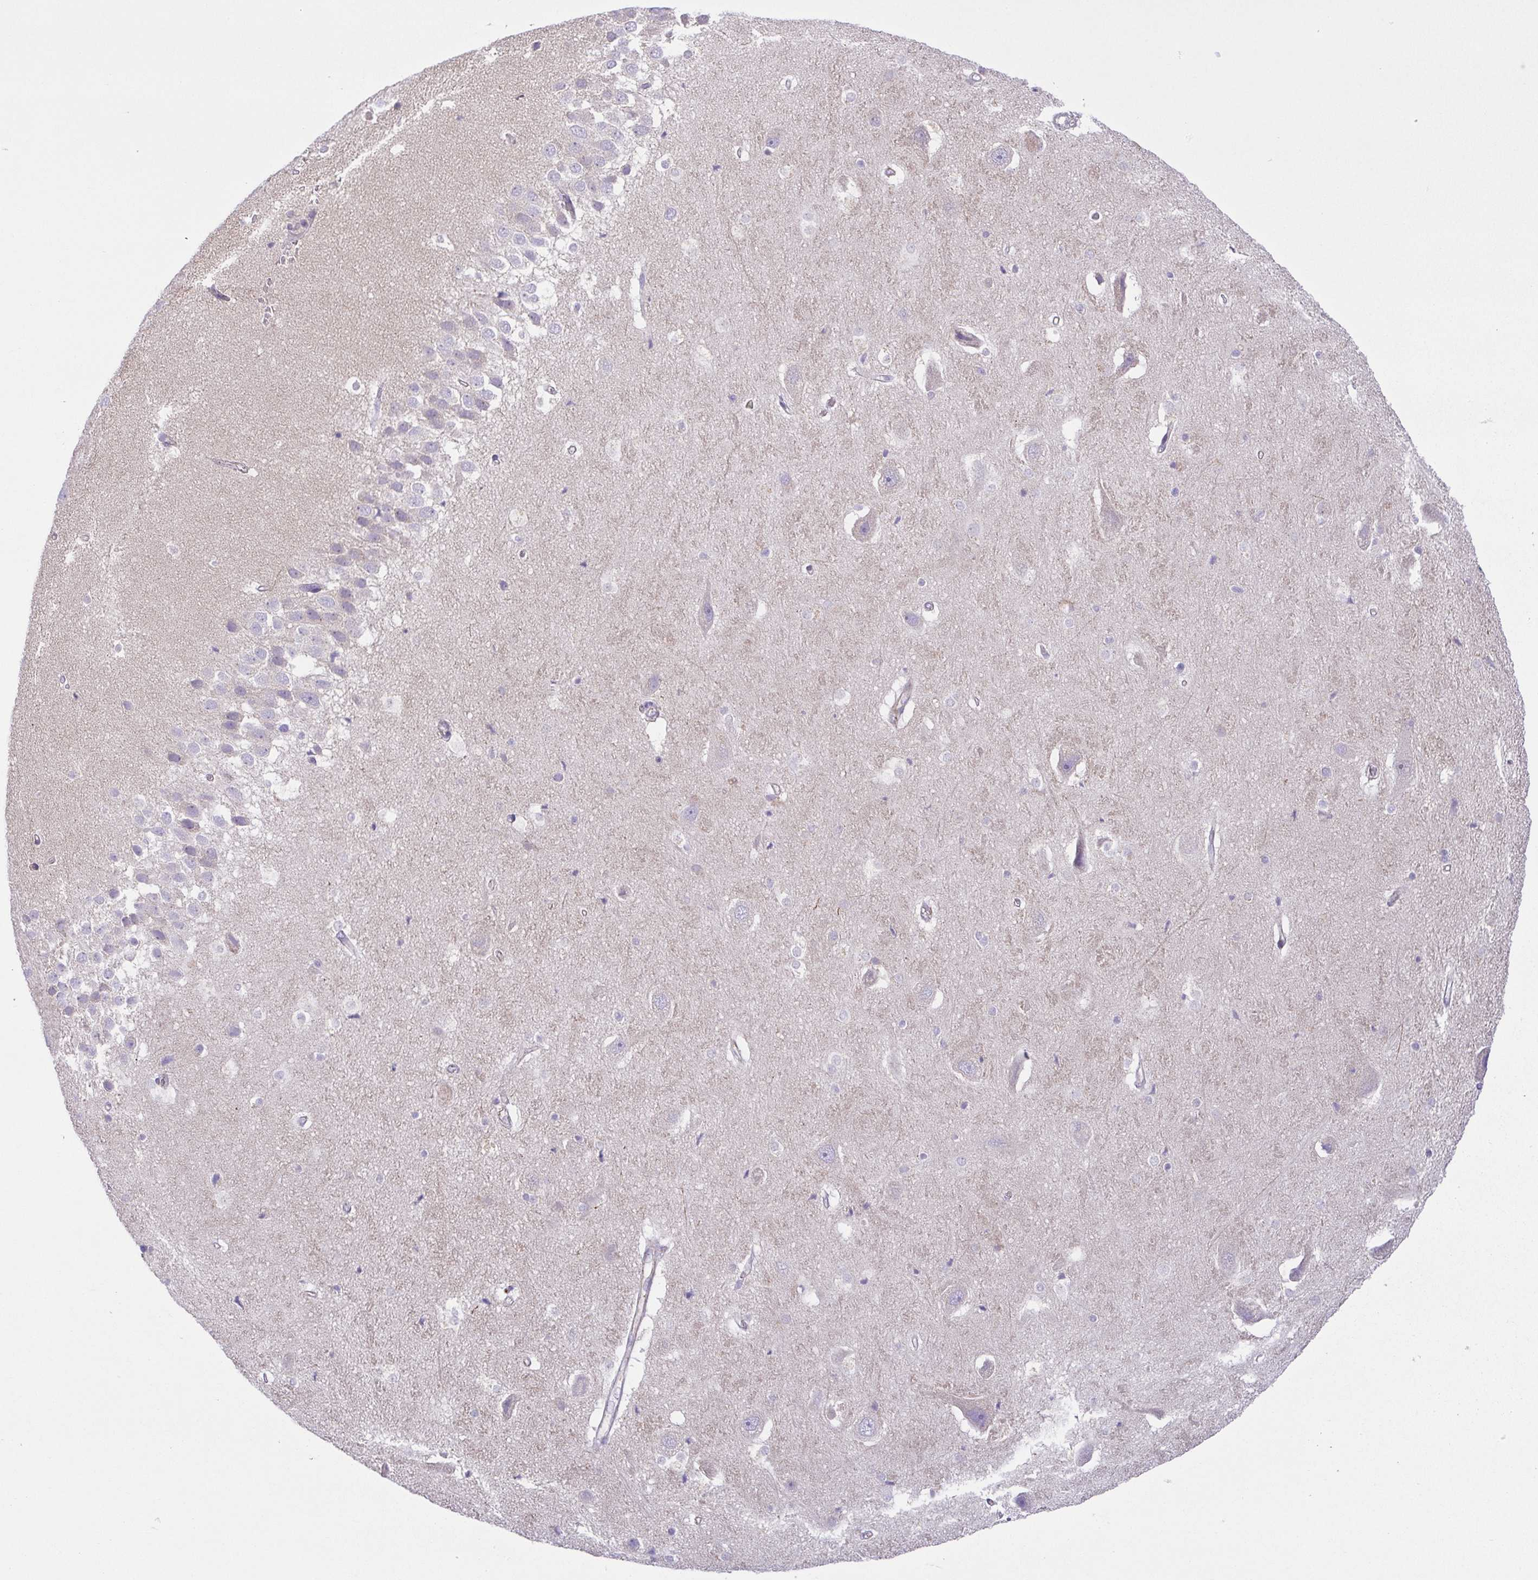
{"staining": {"intensity": "negative", "quantity": "none", "location": "none"}, "tissue": "hippocampus", "cell_type": "Glial cells", "image_type": "normal", "snomed": [{"axis": "morphology", "description": "Normal tissue, NOS"}, {"axis": "topography", "description": "Hippocampus"}], "caption": "Immunohistochemistry micrograph of normal hippocampus: human hippocampus stained with DAB shows no significant protein expression in glial cells.", "gene": "SLC13A1", "patient": {"sex": "male", "age": 26}}